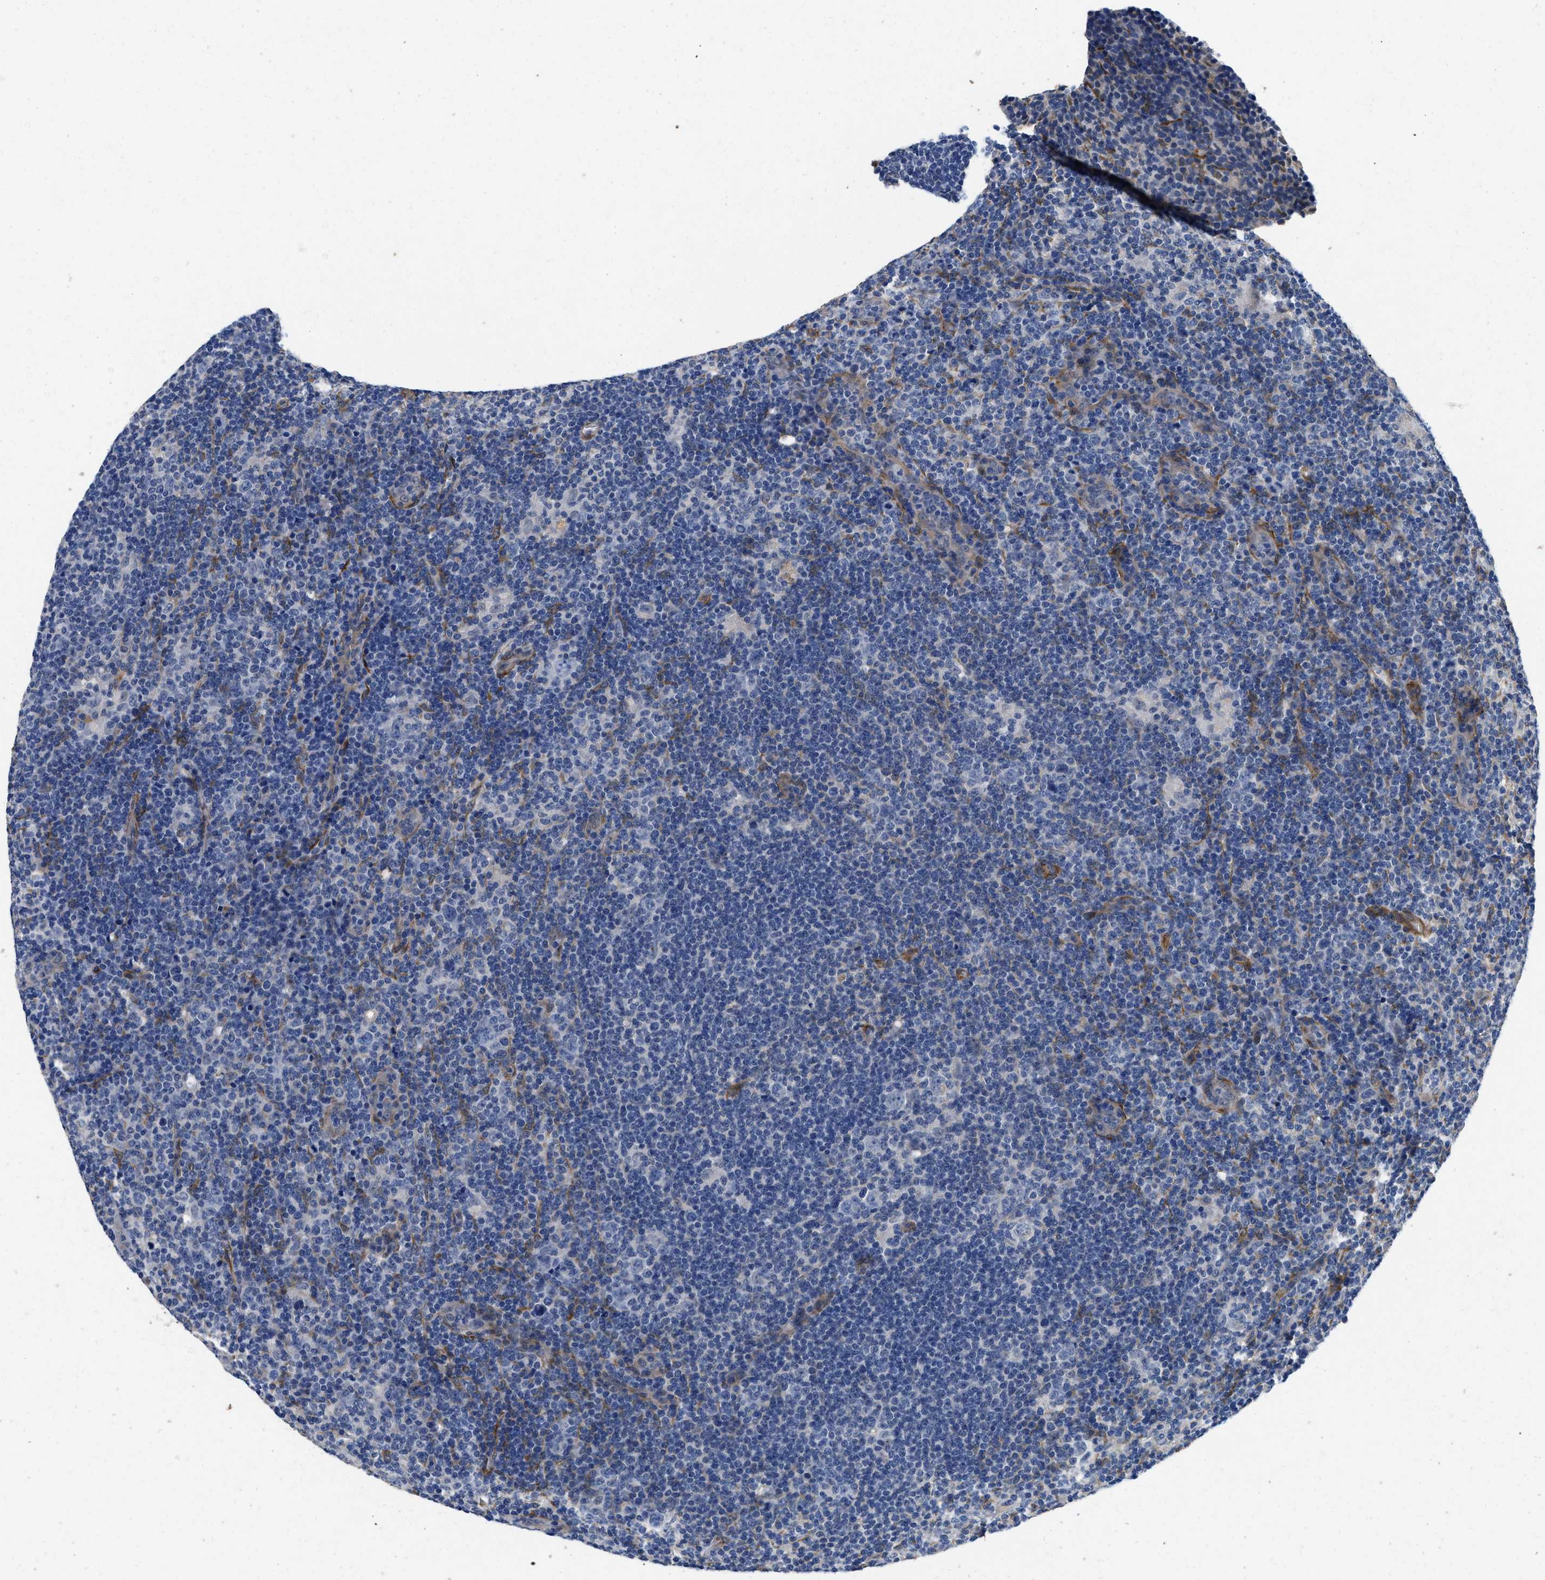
{"staining": {"intensity": "negative", "quantity": "none", "location": "none"}, "tissue": "lymphoma", "cell_type": "Tumor cells", "image_type": "cancer", "snomed": [{"axis": "morphology", "description": "Hodgkin's disease, NOS"}, {"axis": "topography", "description": "Lymph node"}], "caption": "There is no significant staining in tumor cells of lymphoma.", "gene": "RAPH1", "patient": {"sex": "female", "age": 57}}